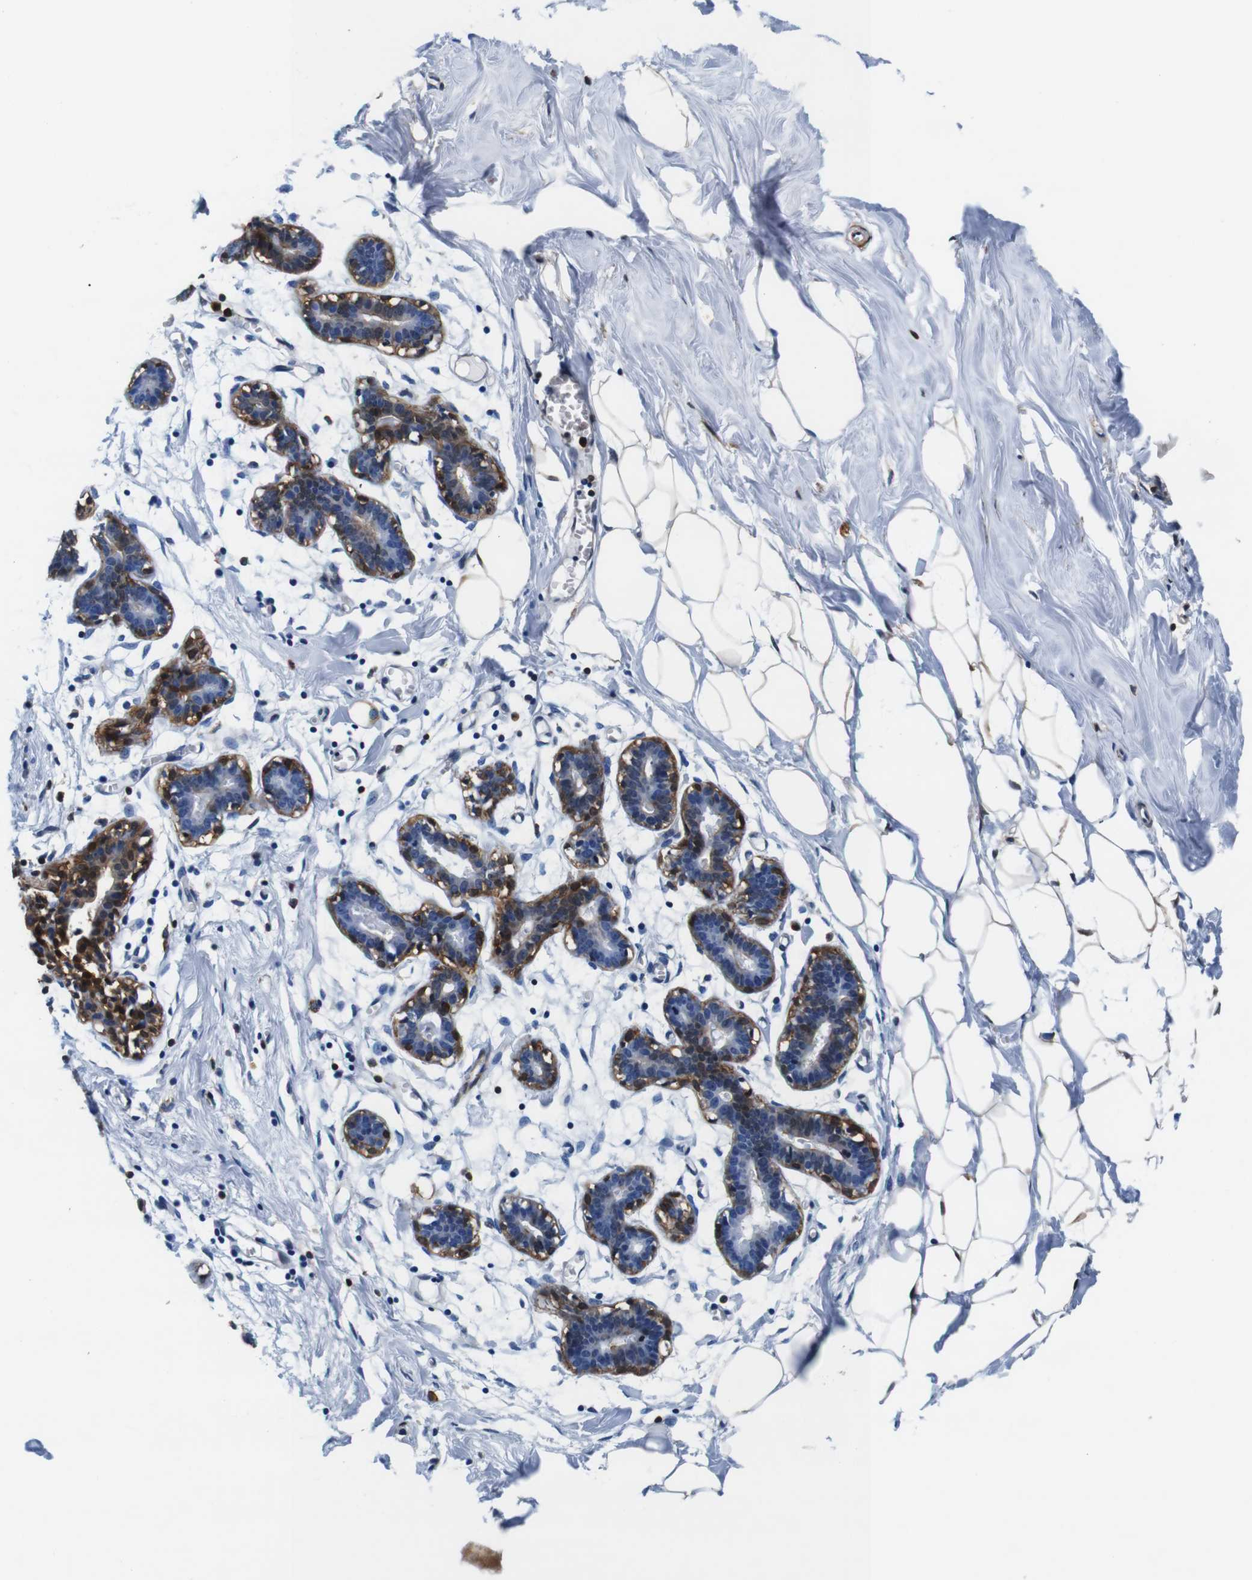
{"staining": {"intensity": "weak", "quantity": "<25%", "location": "cytoplasmic/membranous,nuclear"}, "tissue": "breast", "cell_type": "Adipocytes", "image_type": "normal", "snomed": [{"axis": "morphology", "description": "Normal tissue, NOS"}, {"axis": "topography", "description": "Breast"}], "caption": "This is a image of IHC staining of normal breast, which shows no staining in adipocytes.", "gene": "ANXA1", "patient": {"sex": "female", "age": 27}}